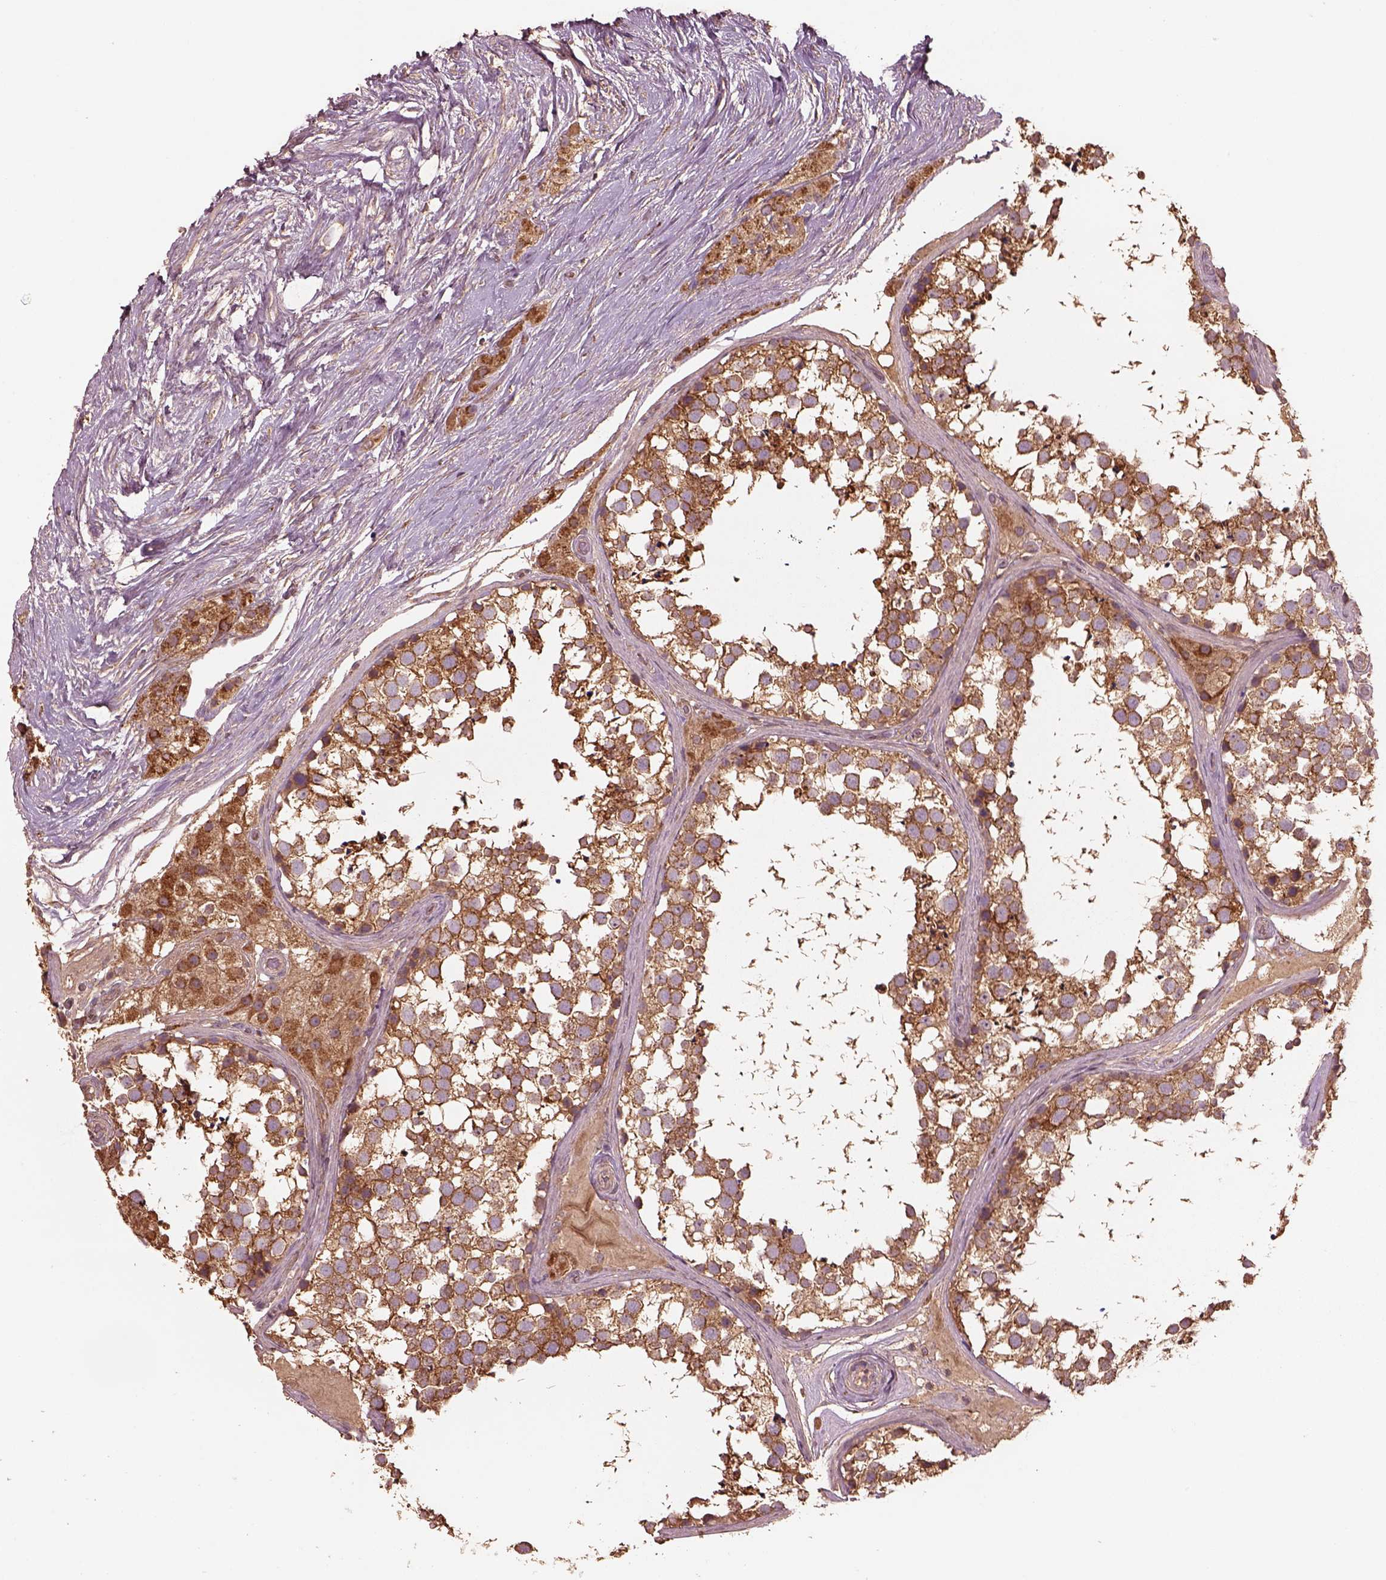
{"staining": {"intensity": "strong", "quantity": ">75%", "location": "cytoplasmic/membranous"}, "tissue": "testis", "cell_type": "Cells in seminiferous ducts", "image_type": "normal", "snomed": [{"axis": "morphology", "description": "Normal tissue, NOS"}, {"axis": "morphology", "description": "Seminoma, NOS"}, {"axis": "topography", "description": "Testis"}], "caption": "Cells in seminiferous ducts reveal strong cytoplasmic/membranous positivity in about >75% of cells in normal testis. Immunohistochemistry (ihc) stains the protein of interest in brown and the nuclei are stained blue.", "gene": "TRADD", "patient": {"sex": "male", "age": 65}}